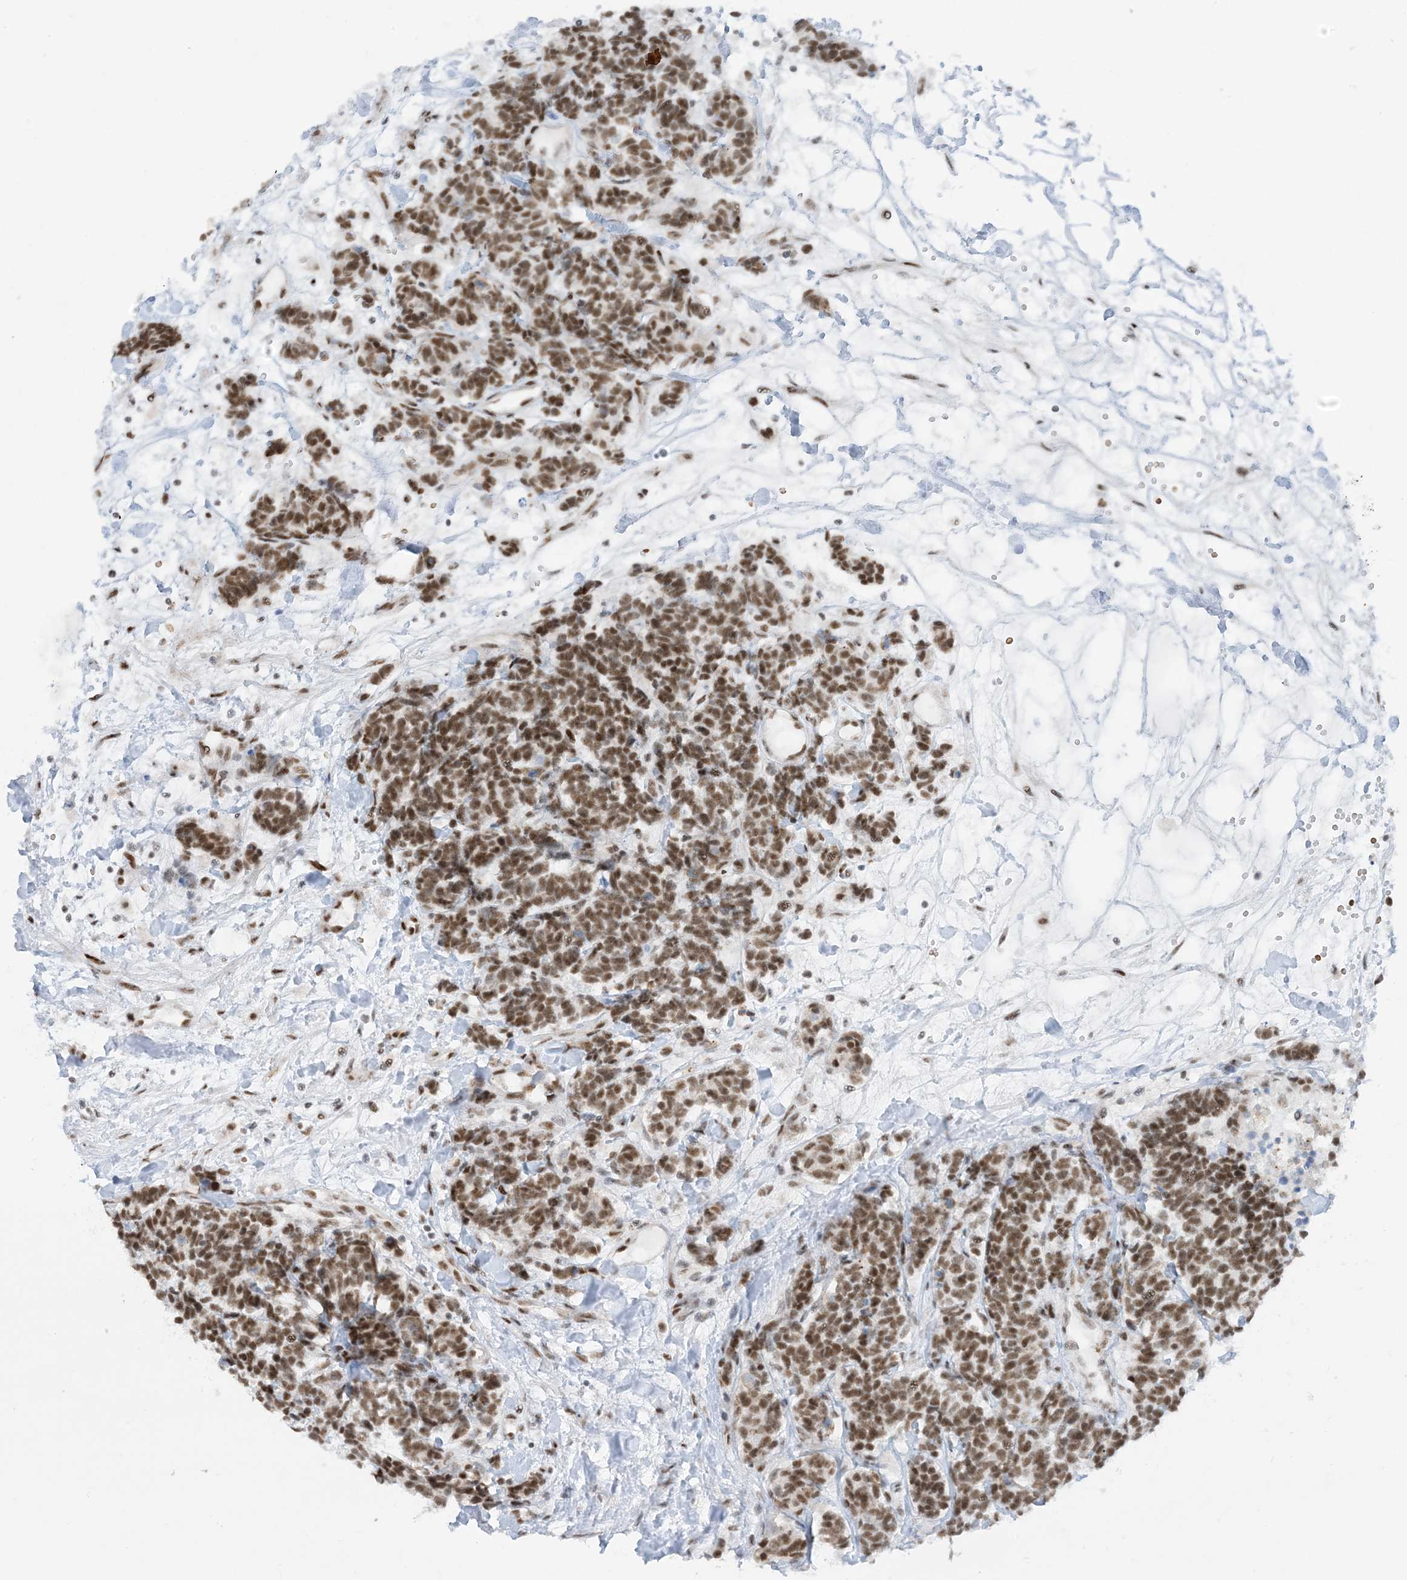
{"staining": {"intensity": "moderate", "quantity": ">75%", "location": "nuclear"}, "tissue": "carcinoid", "cell_type": "Tumor cells", "image_type": "cancer", "snomed": [{"axis": "morphology", "description": "Carcinoma, NOS"}, {"axis": "morphology", "description": "Carcinoid, malignant, NOS"}, {"axis": "topography", "description": "Urinary bladder"}], "caption": "Immunohistochemistry (IHC) (DAB (3,3'-diaminobenzidine)) staining of human carcinoid shows moderate nuclear protein positivity in approximately >75% of tumor cells. (IHC, brightfield microscopy, high magnification).", "gene": "ECT2L", "patient": {"sex": "male", "age": 57}}